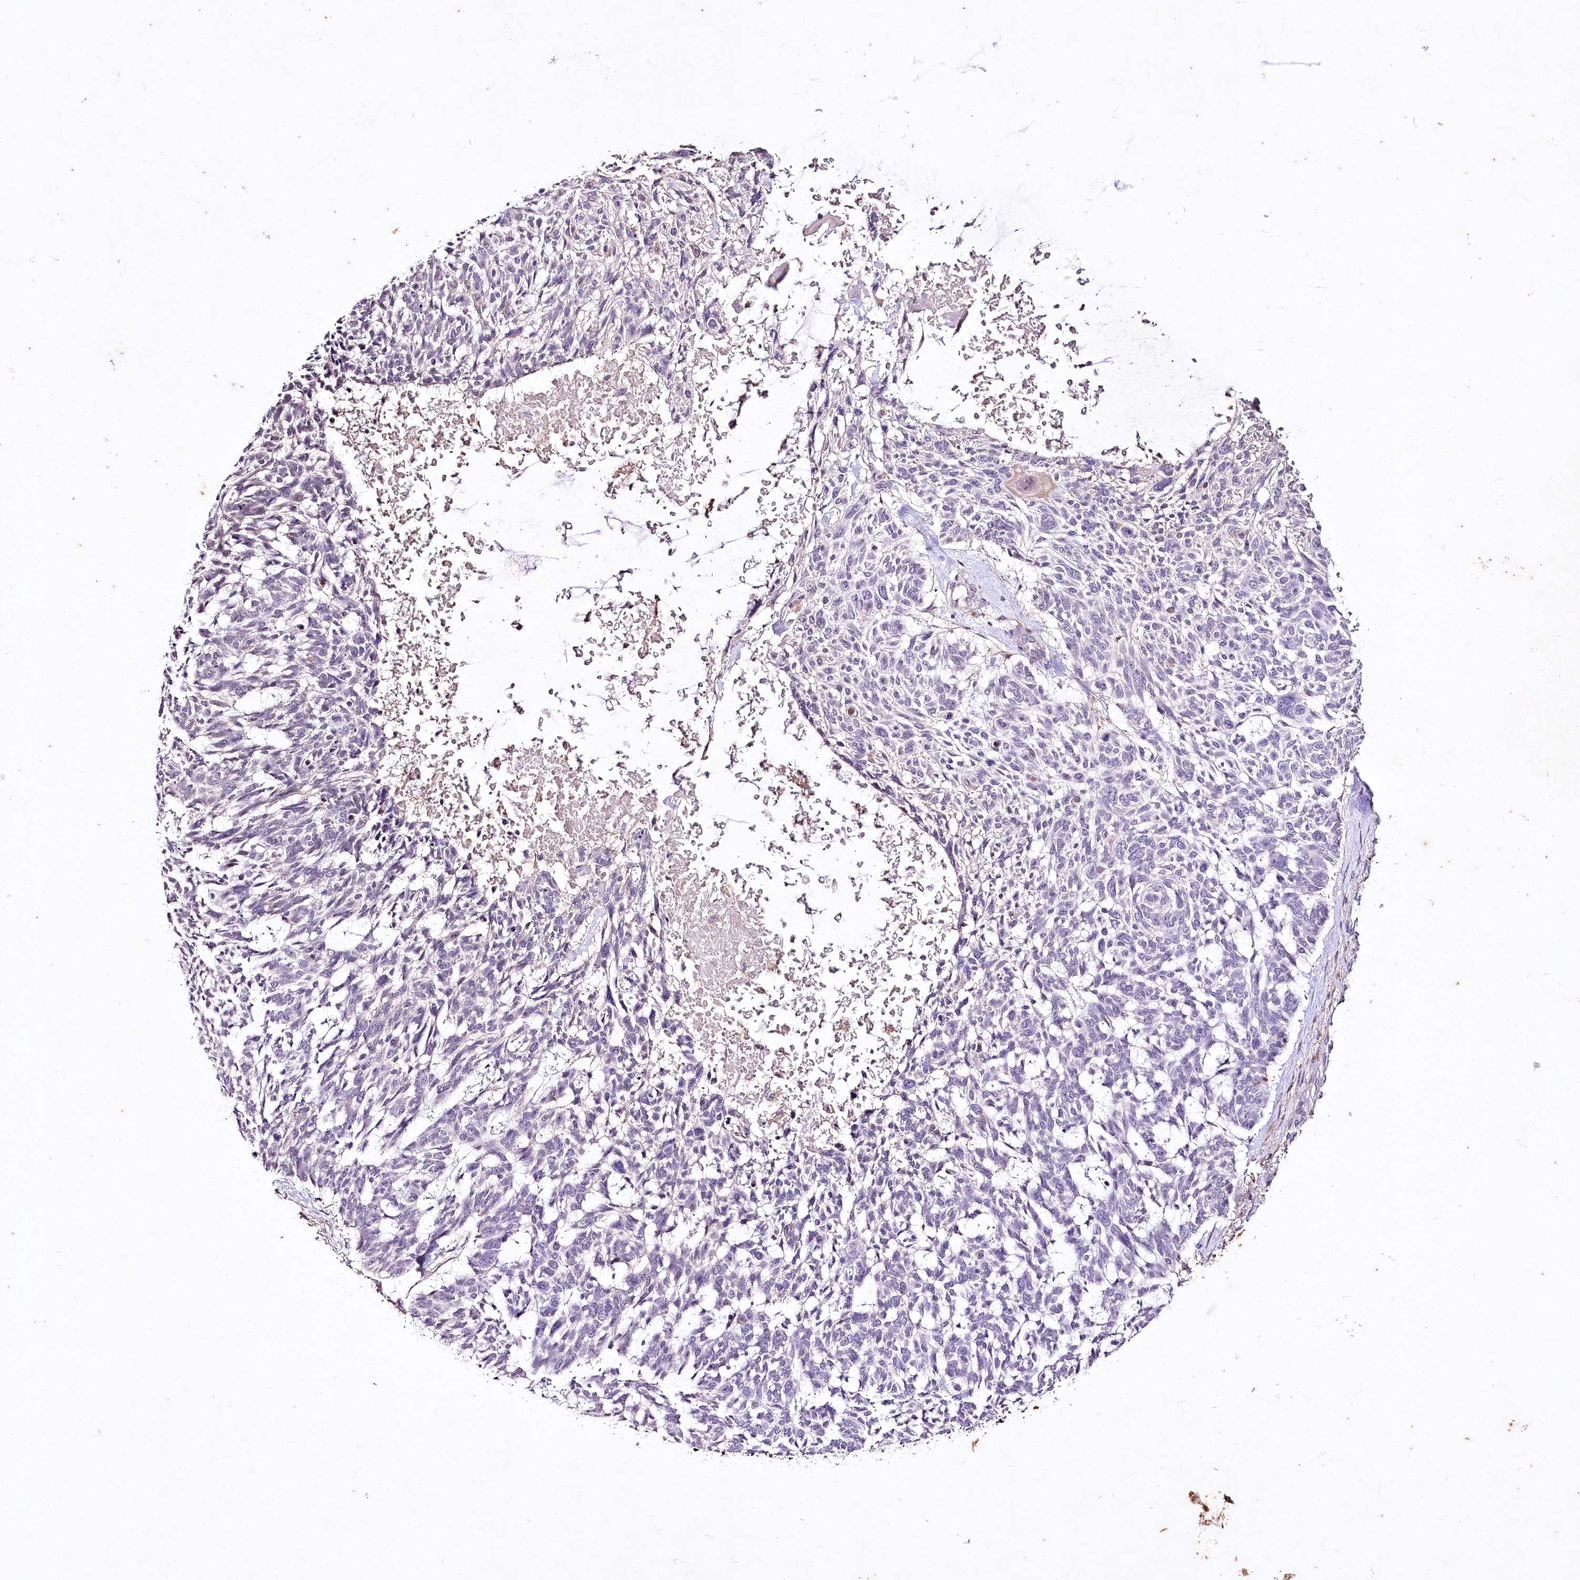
{"staining": {"intensity": "negative", "quantity": "none", "location": "none"}, "tissue": "skin cancer", "cell_type": "Tumor cells", "image_type": "cancer", "snomed": [{"axis": "morphology", "description": "Basal cell carcinoma"}, {"axis": "topography", "description": "Skin"}], "caption": "DAB immunohistochemical staining of skin cancer displays no significant staining in tumor cells. Nuclei are stained in blue.", "gene": "ENPP1", "patient": {"sex": "male", "age": 88}}